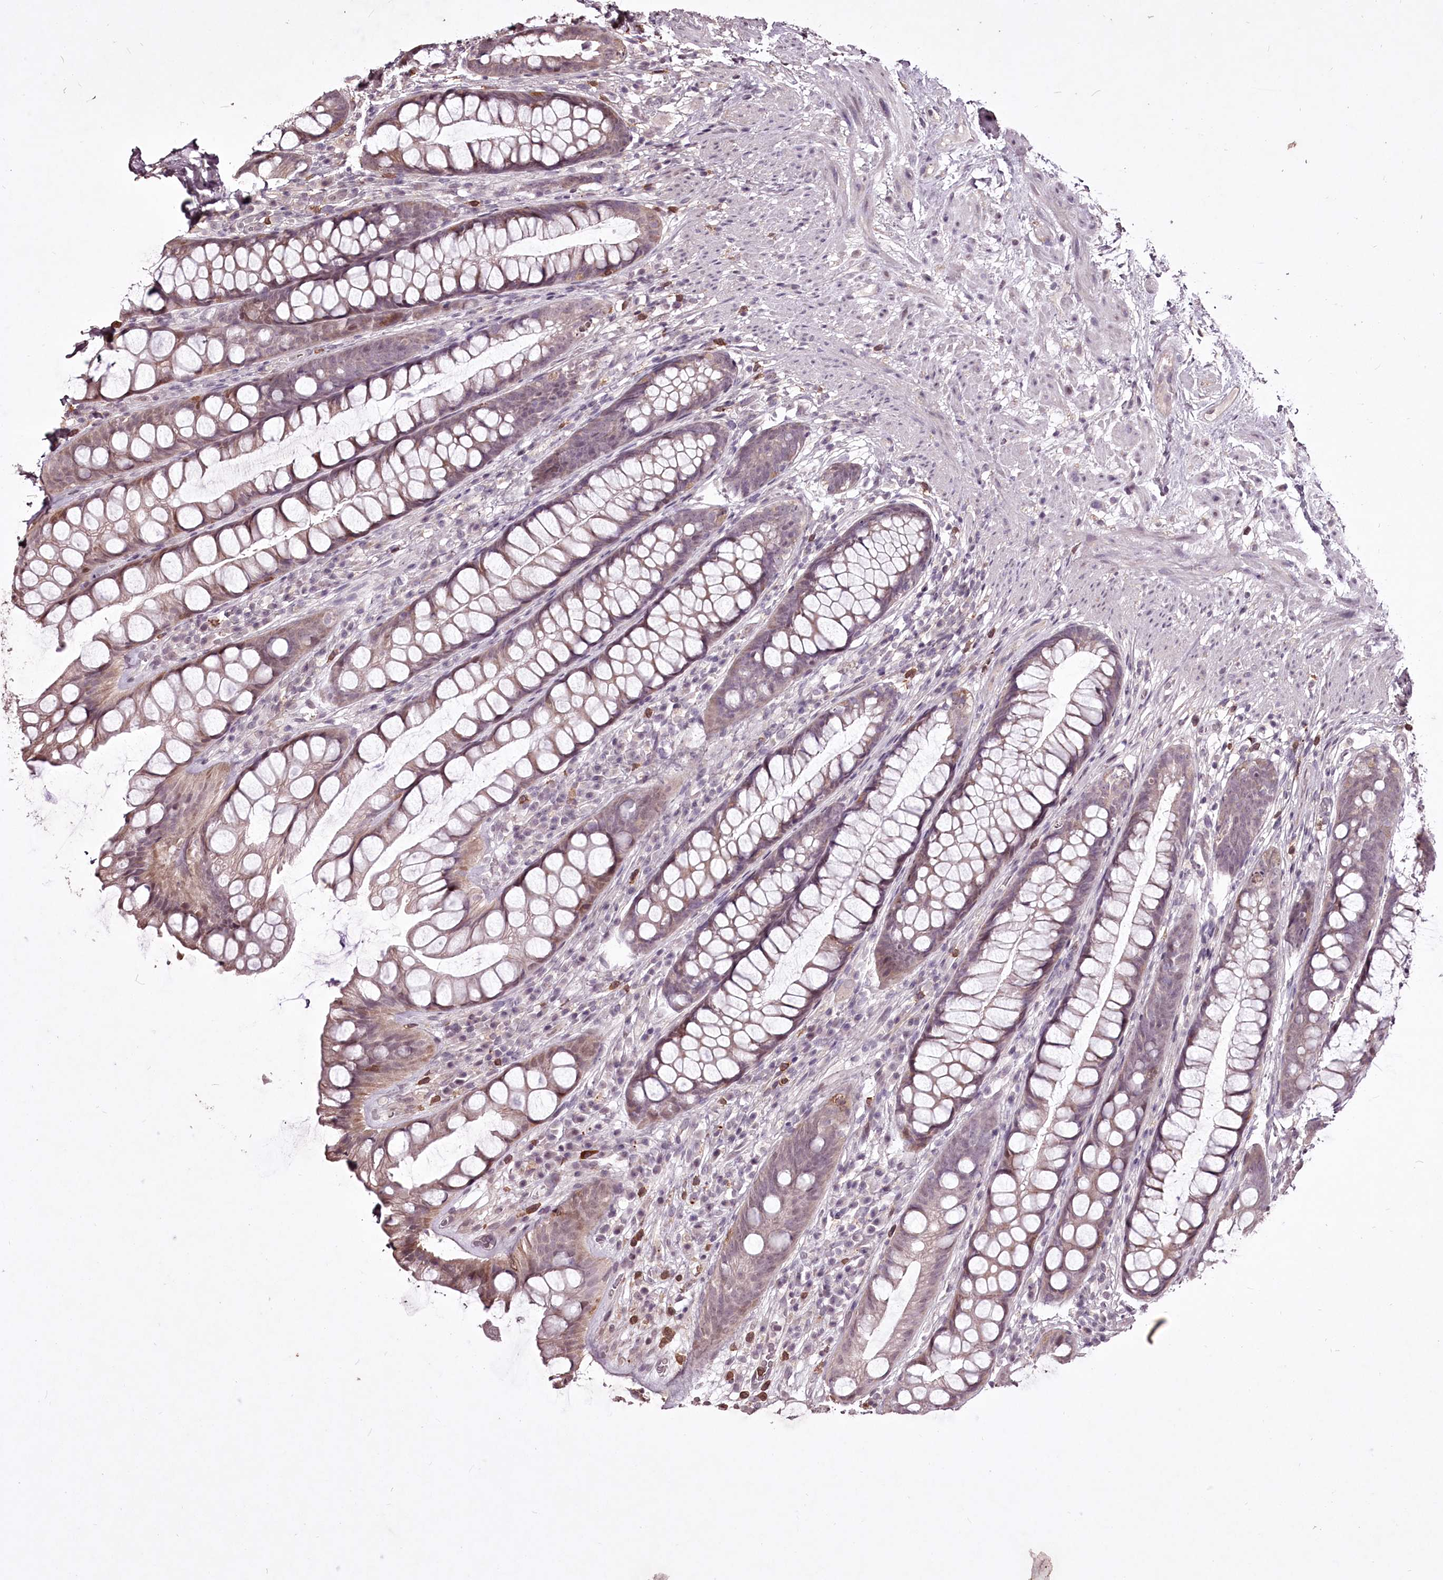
{"staining": {"intensity": "weak", "quantity": "<25%", "location": "cytoplasmic/membranous,nuclear"}, "tissue": "rectum", "cell_type": "Glandular cells", "image_type": "normal", "snomed": [{"axis": "morphology", "description": "Normal tissue, NOS"}, {"axis": "topography", "description": "Rectum"}], "caption": "High power microscopy photomicrograph of an immunohistochemistry micrograph of unremarkable rectum, revealing no significant expression in glandular cells. Brightfield microscopy of immunohistochemistry stained with DAB (3,3'-diaminobenzidine) (brown) and hematoxylin (blue), captured at high magnification.", "gene": "ADRA1D", "patient": {"sex": "male", "age": 74}}